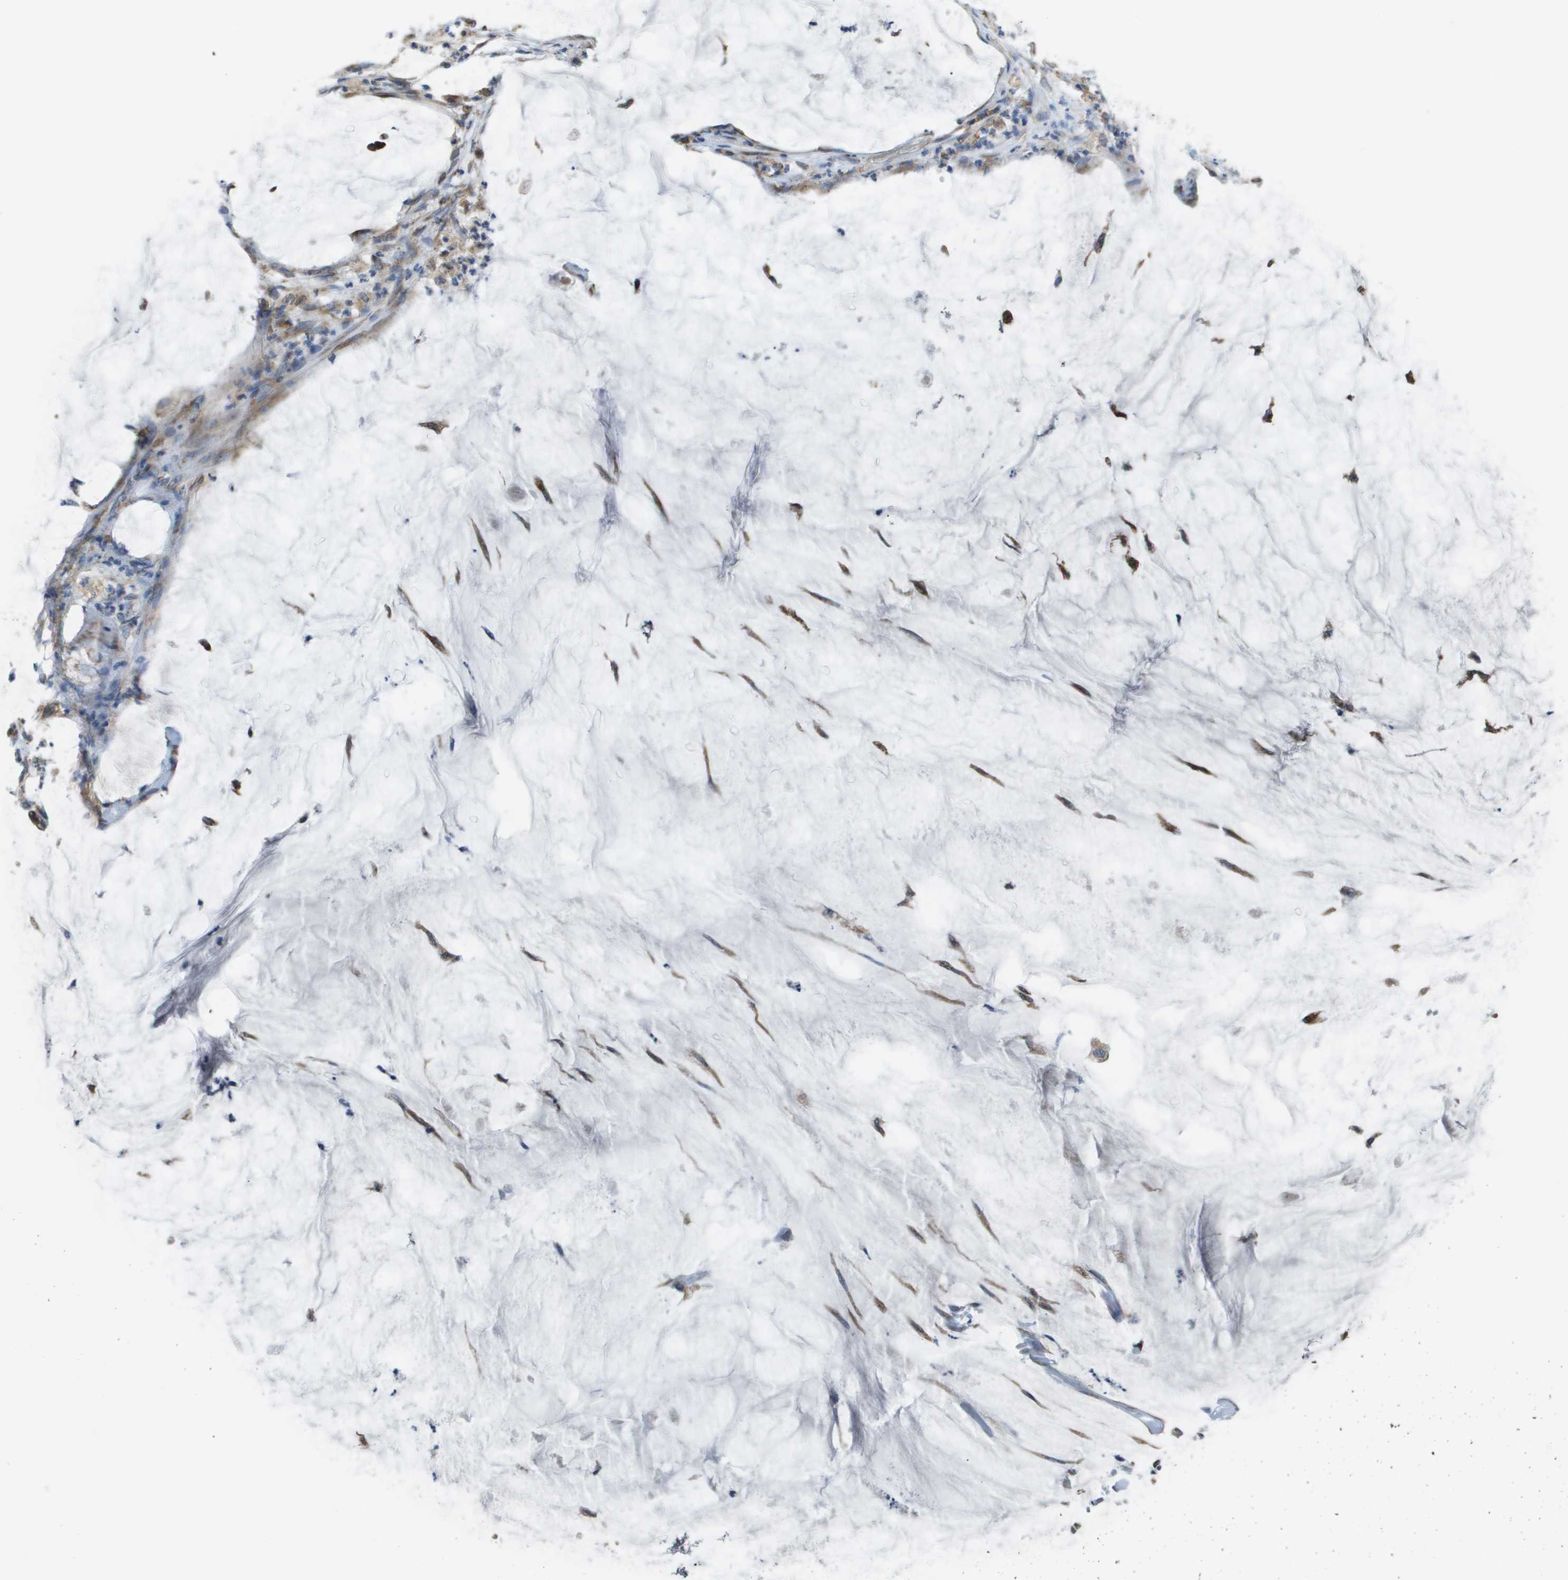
{"staining": {"intensity": "moderate", "quantity": ">75%", "location": "cytoplasmic/membranous"}, "tissue": "pancreatic cancer", "cell_type": "Tumor cells", "image_type": "cancer", "snomed": [{"axis": "morphology", "description": "Adenocarcinoma, NOS"}, {"axis": "topography", "description": "Pancreas"}], "caption": "Pancreatic cancer (adenocarcinoma) stained for a protein (brown) reveals moderate cytoplasmic/membranous positive staining in approximately >75% of tumor cells.", "gene": "CLCN2", "patient": {"sex": "male", "age": 41}}